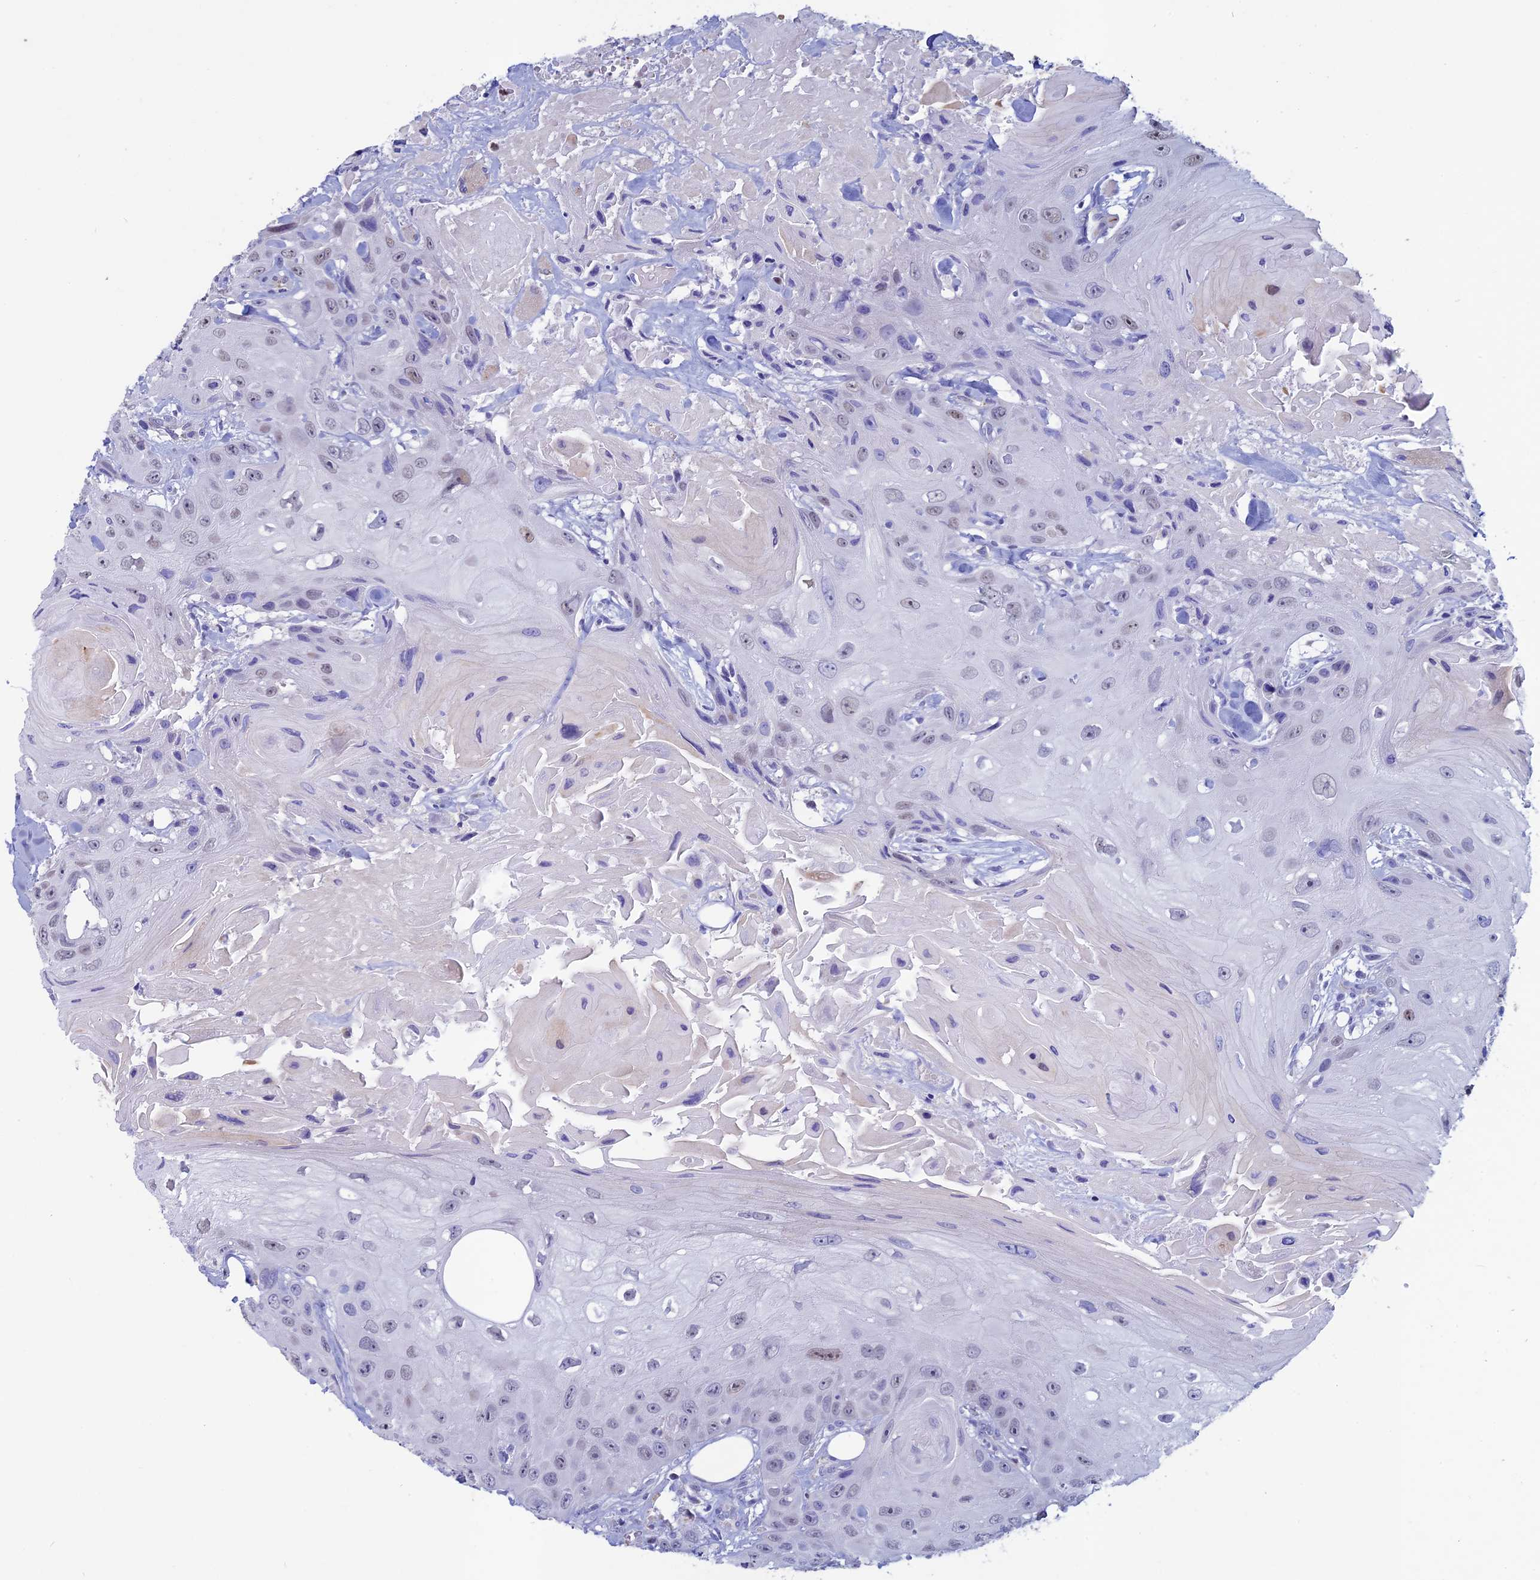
{"staining": {"intensity": "negative", "quantity": "none", "location": "none"}, "tissue": "head and neck cancer", "cell_type": "Tumor cells", "image_type": "cancer", "snomed": [{"axis": "morphology", "description": "Squamous cell carcinoma, NOS"}, {"axis": "topography", "description": "Head-Neck"}], "caption": "Tumor cells show no significant protein staining in squamous cell carcinoma (head and neck).", "gene": "ACSS1", "patient": {"sex": "male", "age": 81}}